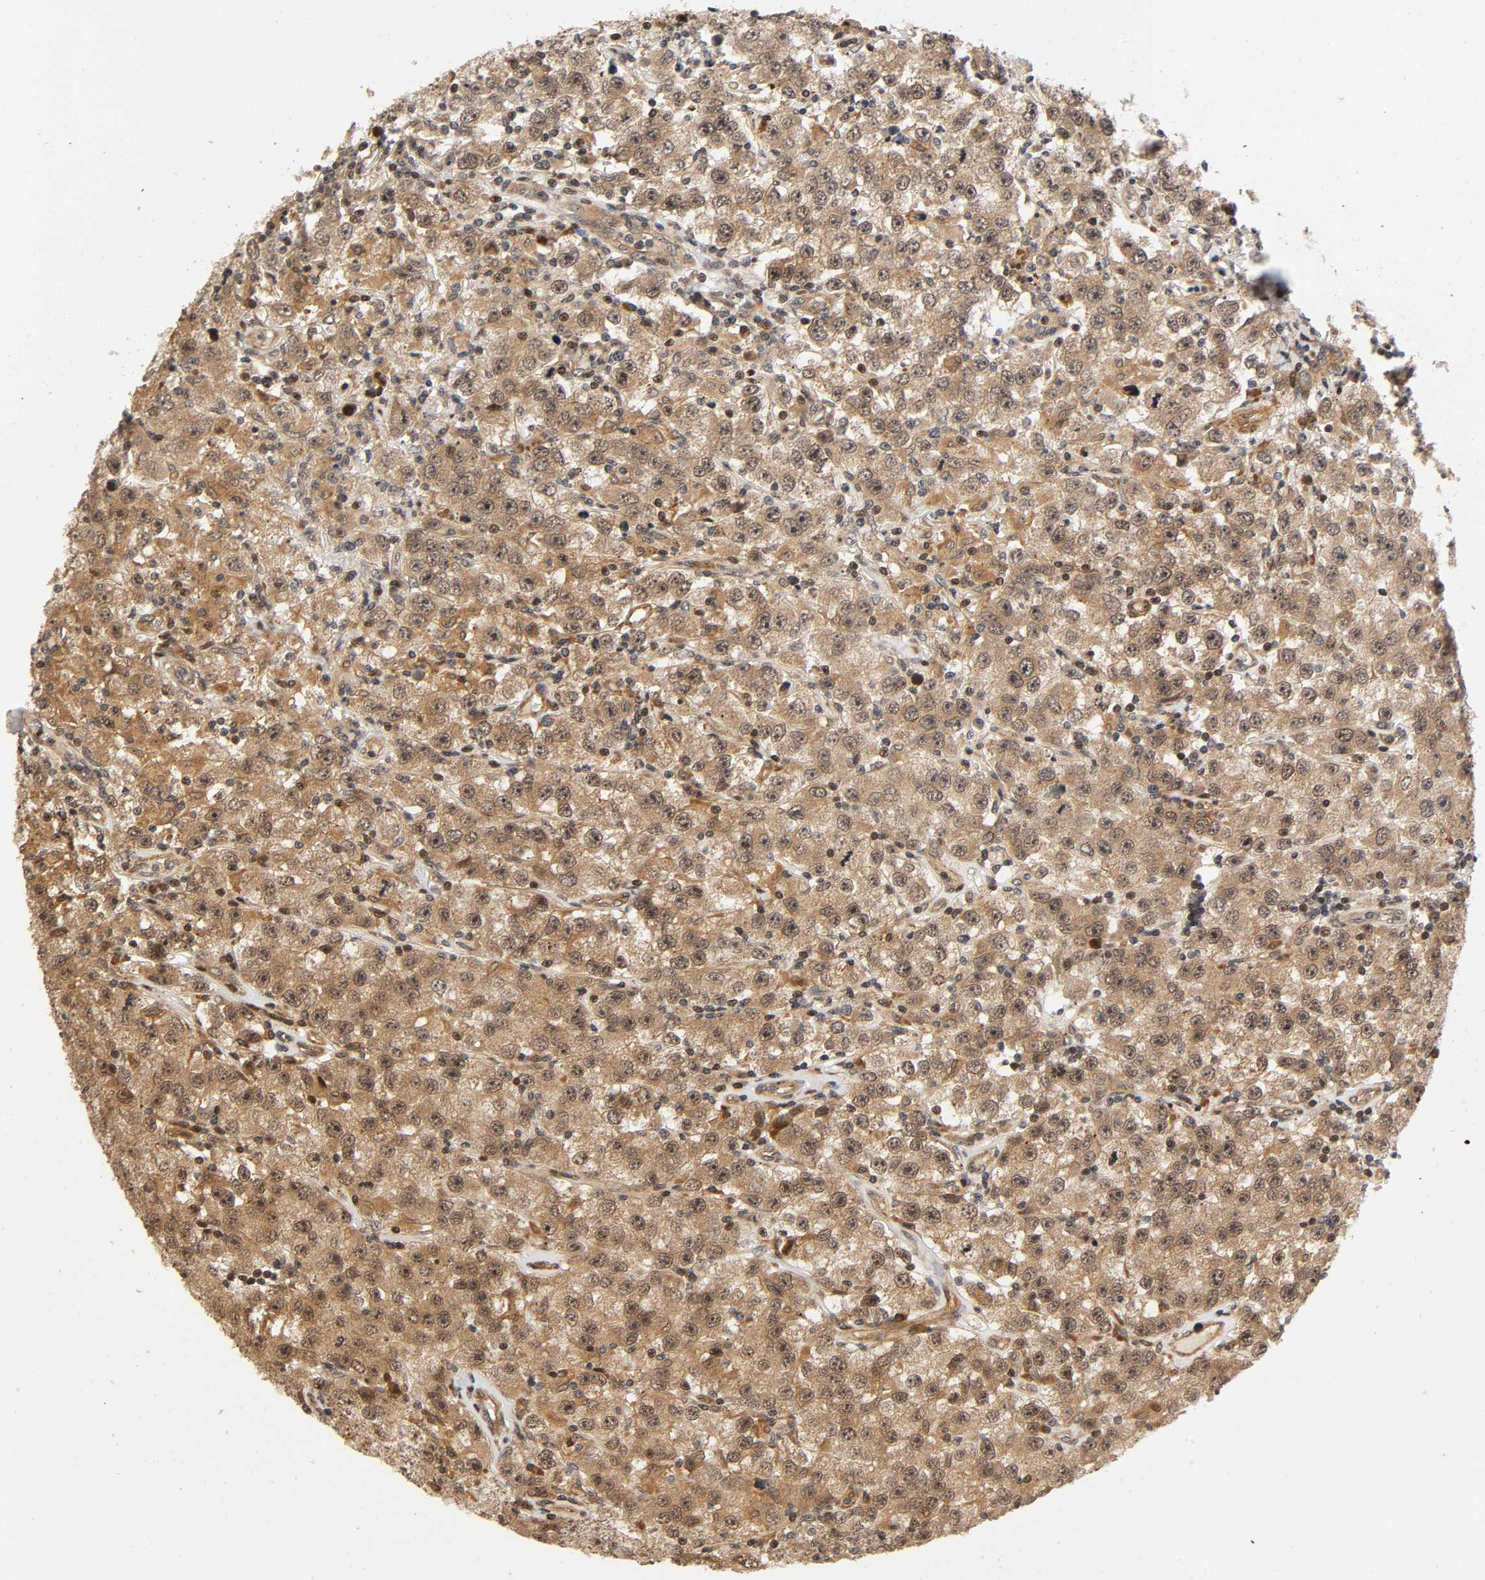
{"staining": {"intensity": "moderate", "quantity": ">75%", "location": "cytoplasmic/membranous,nuclear"}, "tissue": "testis cancer", "cell_type": "Tumor cells", "image_type": "cancer", "snomed": [{"axis": "morphology", "description": "Seminoma, NOS"}, {"axis": "topography", "description": "Testis"}], "caption": "The image shows staining of seminoma (testis), revealing moderate cytoplasmic/membranous and nuclear protein staining (brown color) within tumor cells. Nuclei are stained in blue.", "gene": "IQCJ-SCHIP1", "patient": {"sex": "male", "age": 52}}